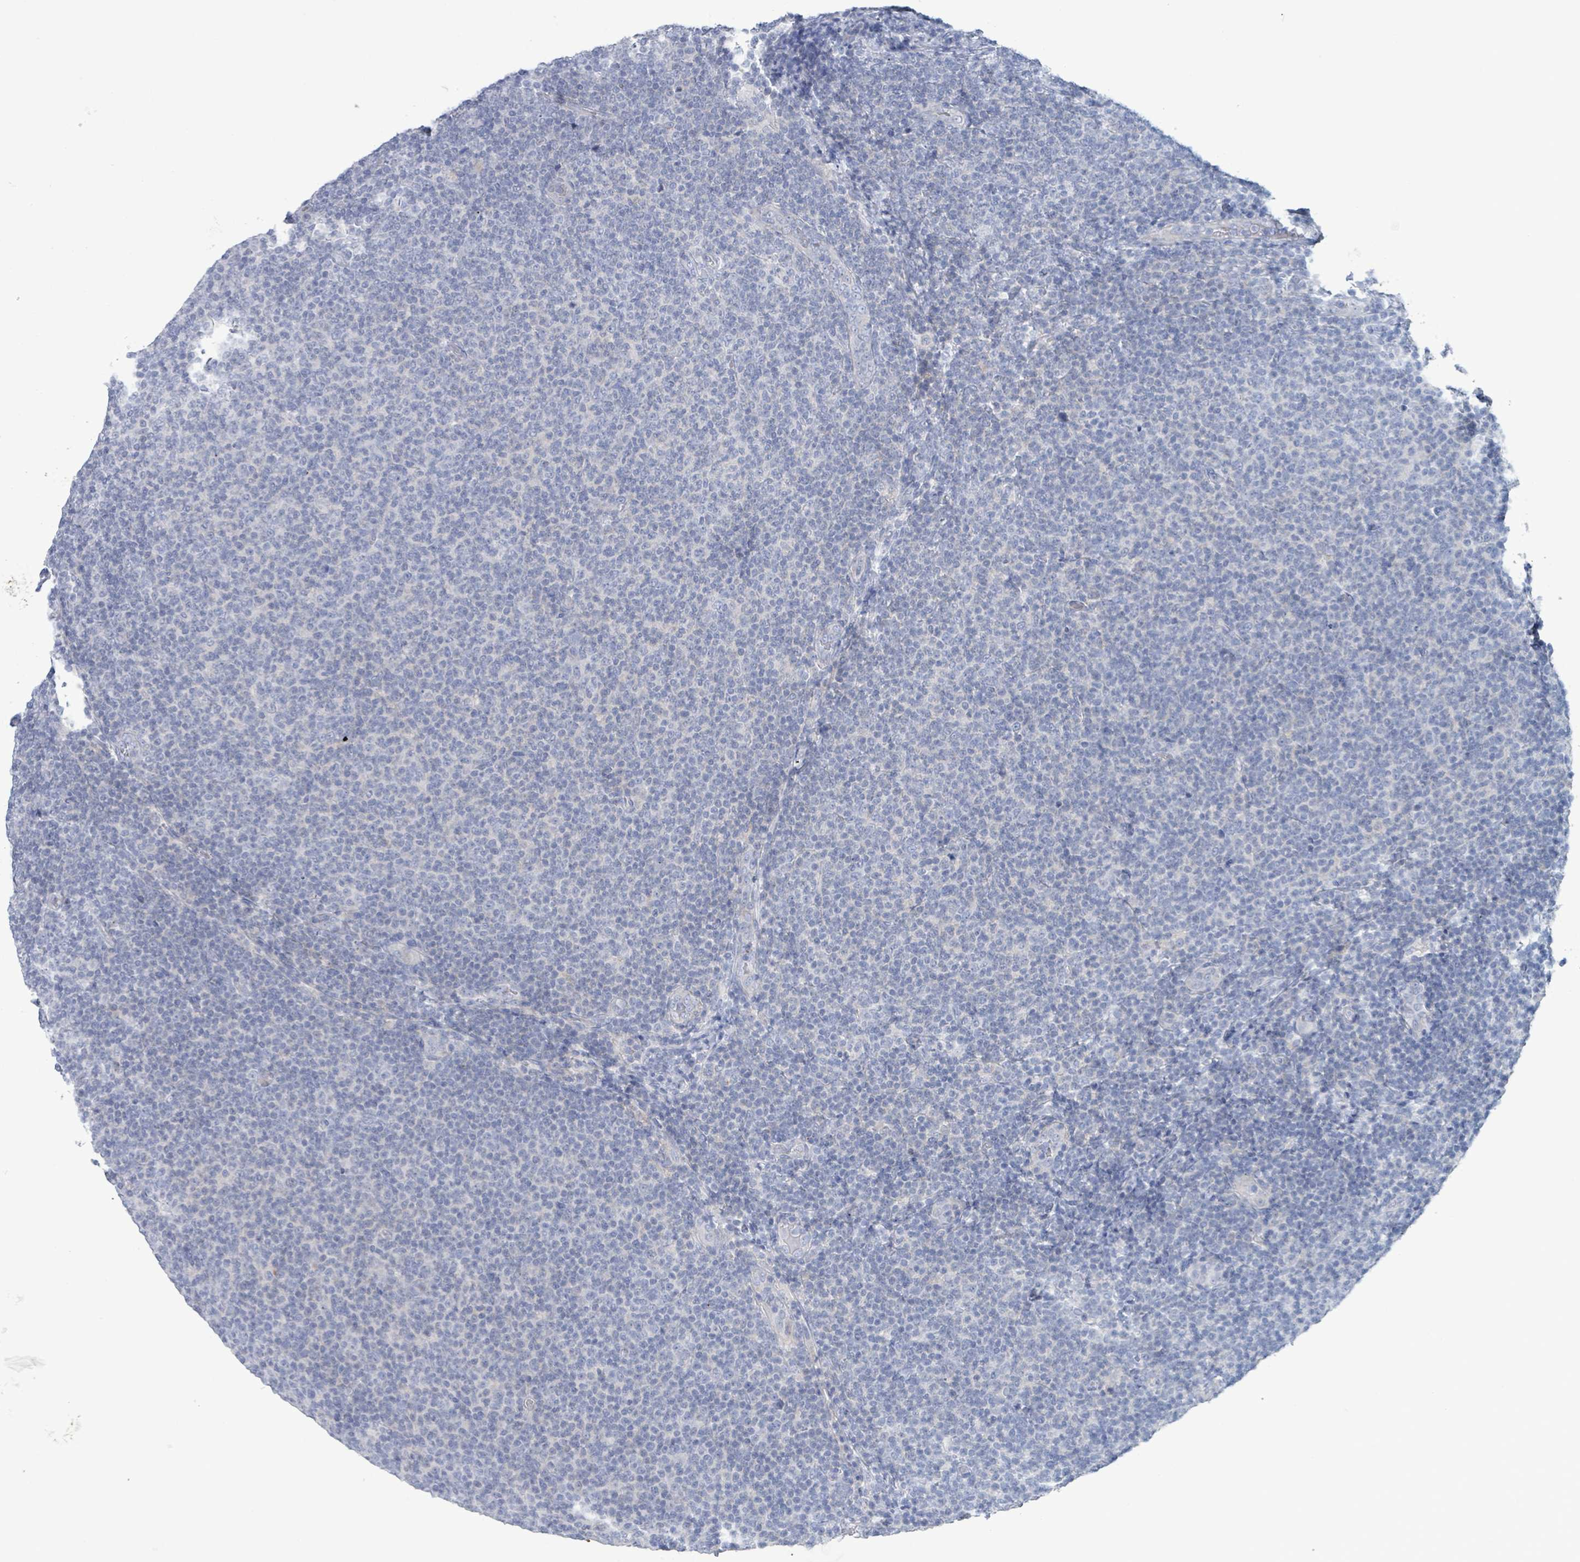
{"staining": {"intensity": "negative", "quantity": "none", "location": "none"}, "tissue": "lymphoma", "cell_type": "Tumor cells", "image_type": "cancer", "snomed": [{"axis": "morphology", "description": "Malignant lymphoma, non-Hodgkin's type, Low grade"}, {"axis": "topography", "description": "Lymph node"}], "caption": "Immunohistochemistry of lymphoma displays no expression in tumor cells.", "gene": "PKLR", "patient": {"sex": "male", "age": 66}}